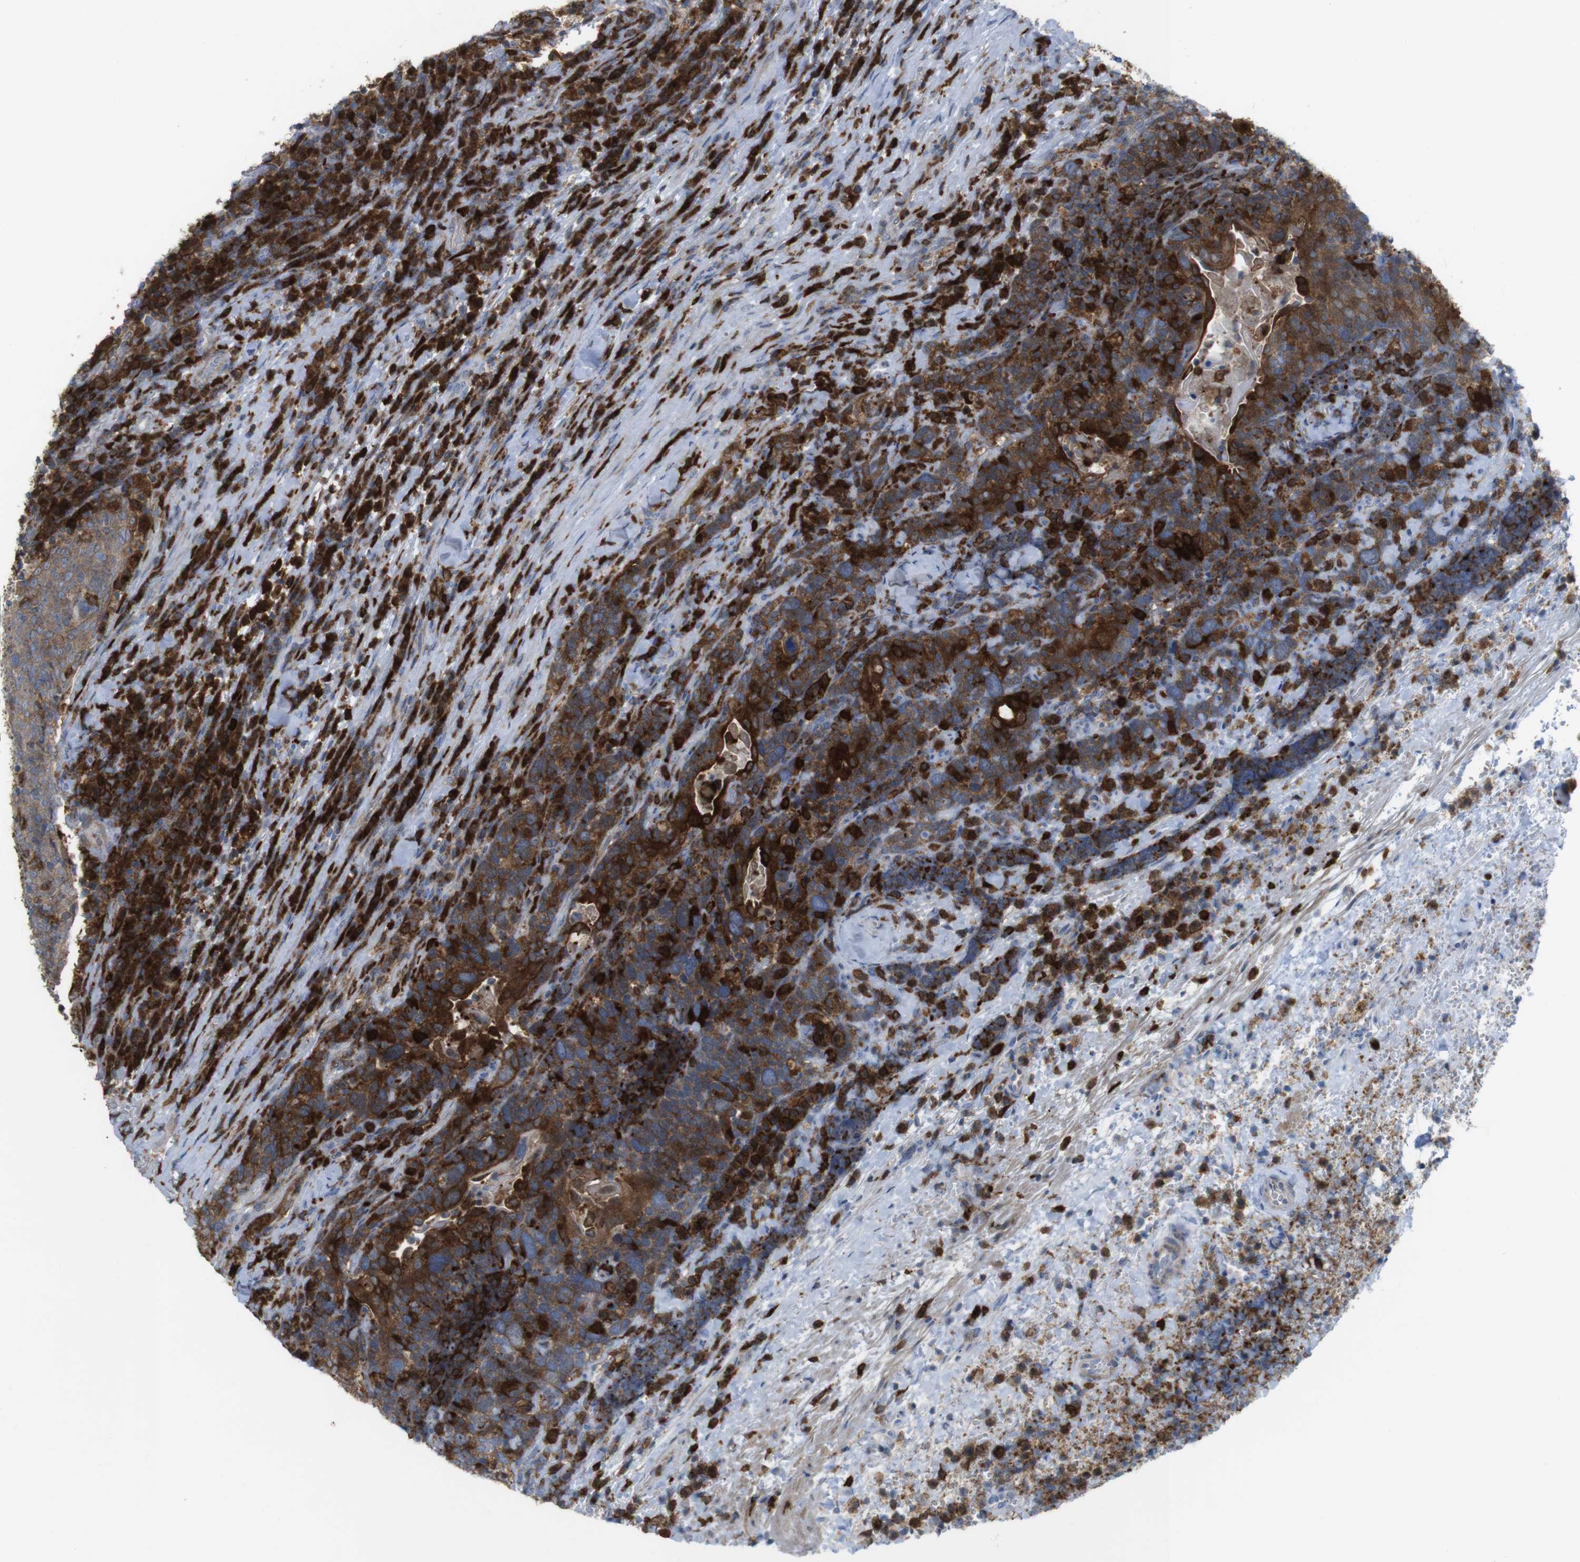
{"staining": {"intensity": "strong", "quantity": ">75%", "location": "cytoplasmic/membranous"}, "tissue": "head and neck cancer", "cell_type": "Tumor cells", "image_type": "cancer", "snomed": [{"axis": "morphology", "description": "Squamous cell carcinoma, NOS"}, {"axis": "morphology", "description": "Squamous cell carcinoma, metastatic, NOS"}, {"axis": "topography", "description": "Lymph node"}, {"axis": "topography", "description": "Head-Neck"}], "caption": "Squamous cell carcinoma (head and neck) tissue displays strong cytoplasmic/membranous expression in about >75% of tumor cells Using DAB (brown) and hematoxylin (blue) stains, captured at high magnification using brightfield microscopy.", "gene": "PRKCD", "patient": {"sex": "male", "age": 62}}